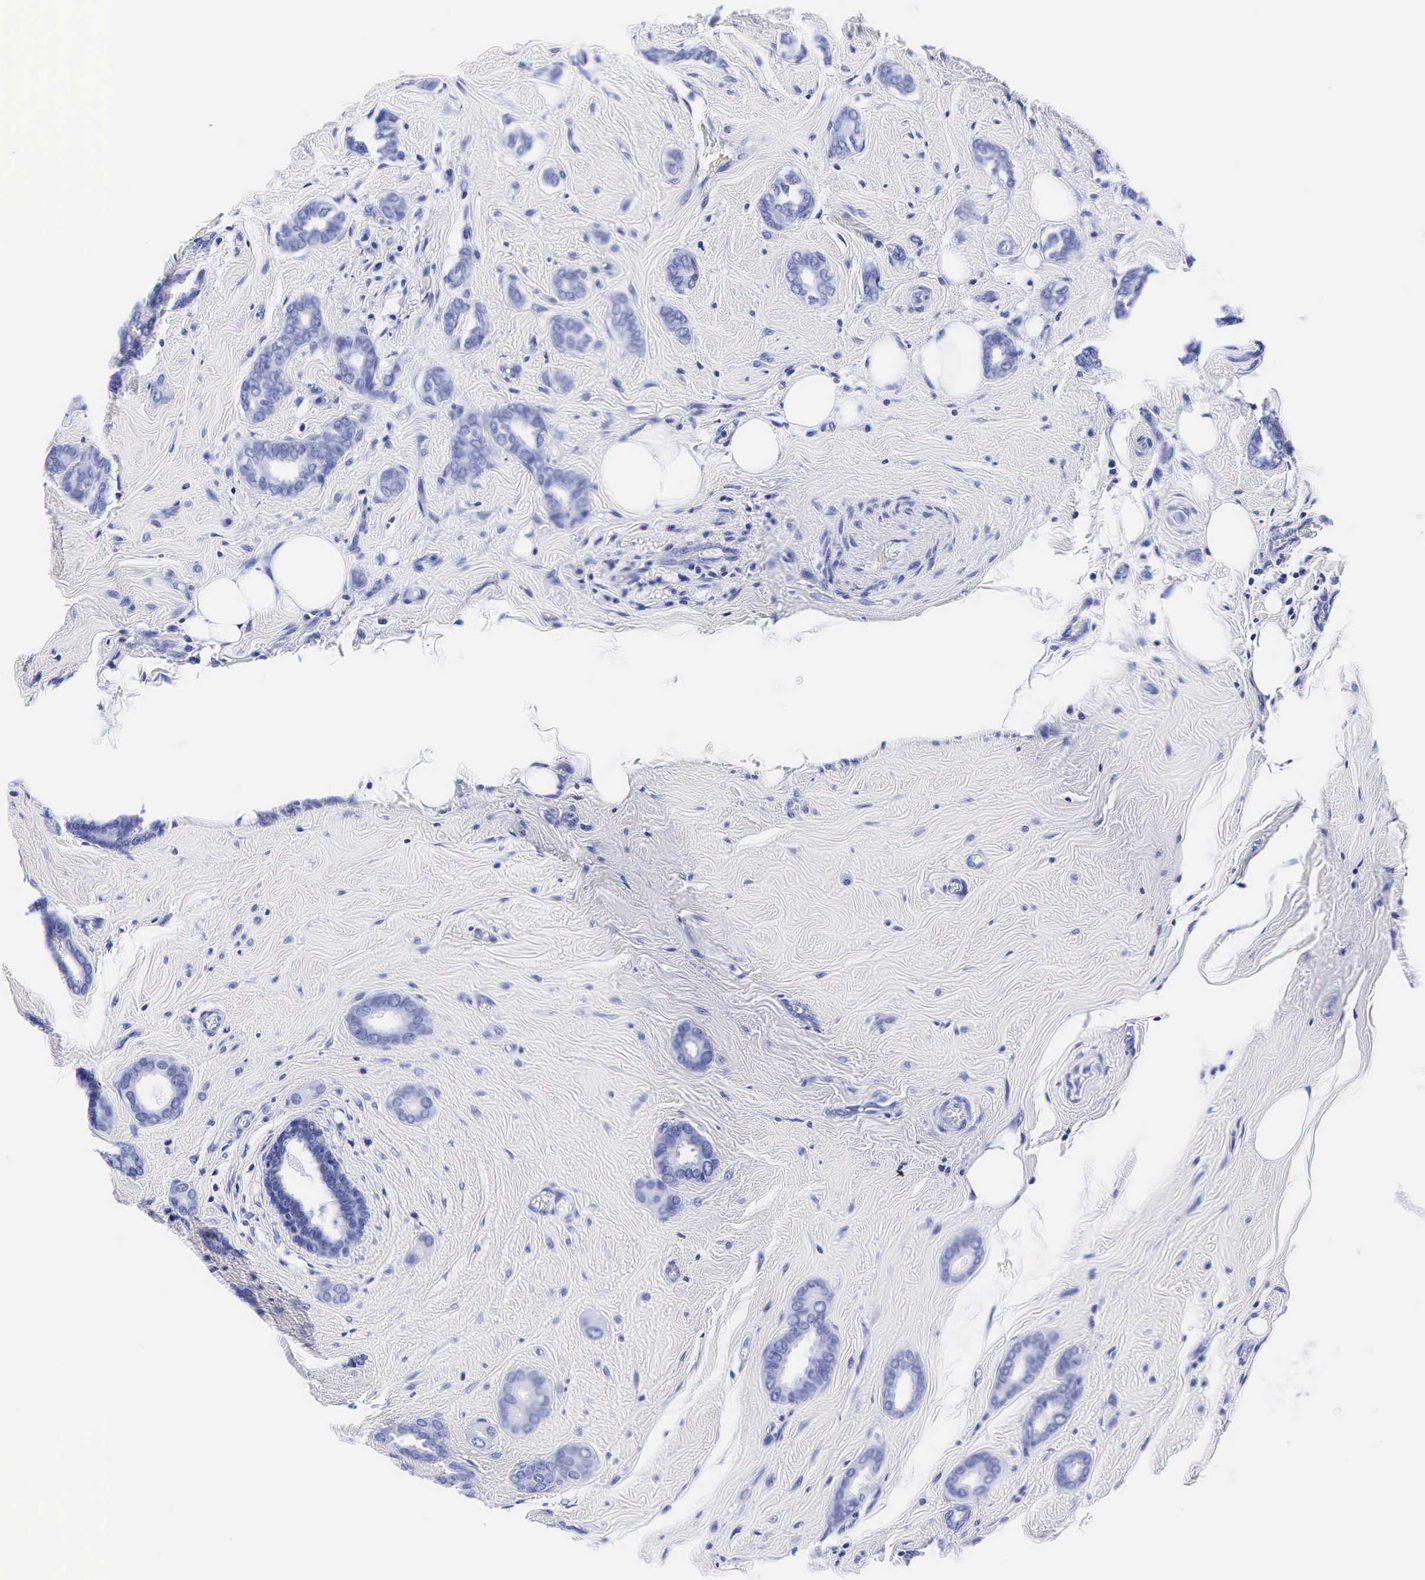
{"staining": {"intensity": "negative", "quantity": "none", "location": "none"}, "tissue": "breast cancer", "cell_type": "Tumor cells", "image_type": "cancer", "snomed": [{"axis": "morphology", "description": "Duct carcinoma"}, {"axis": "topography", "description": "Breast"}], "caption": "IHC of human breast cancer (intraductal carcinoma) reveals no positivity in tumor cells.", "gene": "KLK3", "patient": {"sex": "female", "age": 50}}